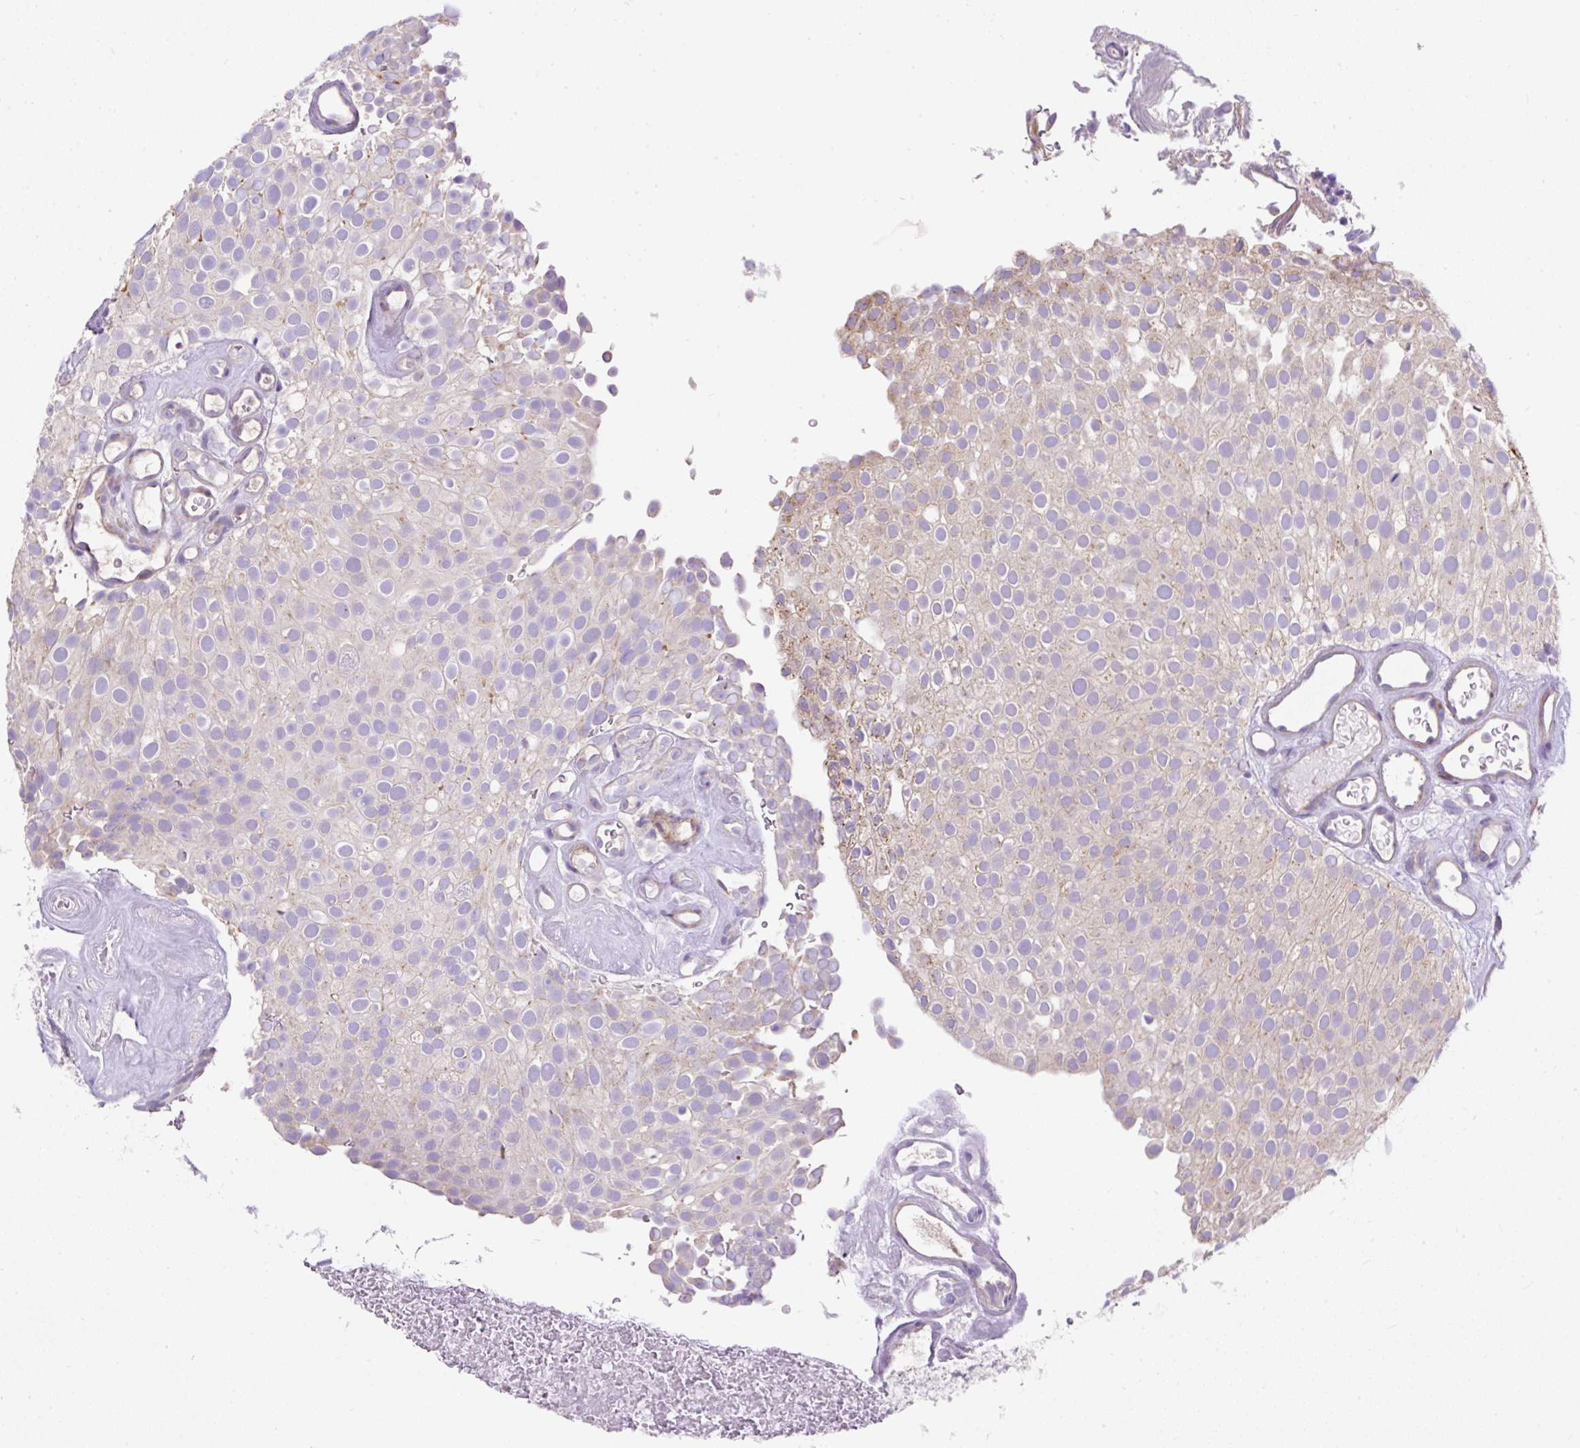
{"staining": {"intensity": "weak", "quantity": "<25%", "location": "cytoplasmic/membranous"}, "tissue": "urothelial cancer", "cell_type": "Tumor cells", "image_type": "cancer", "snomed": [{"axis": "morphology", "description": "Urothelial carcinoma, Low grade"}, {"axis": "topography", "description": "Urinary bladder"}], "caption": "DAB immunohistochemical staining of low-grade urothelial carcinoma demonstrates no significant expression in tumor cells.", "gene": "SUSD5", "patient": {"sex": "male", "age": 78}}